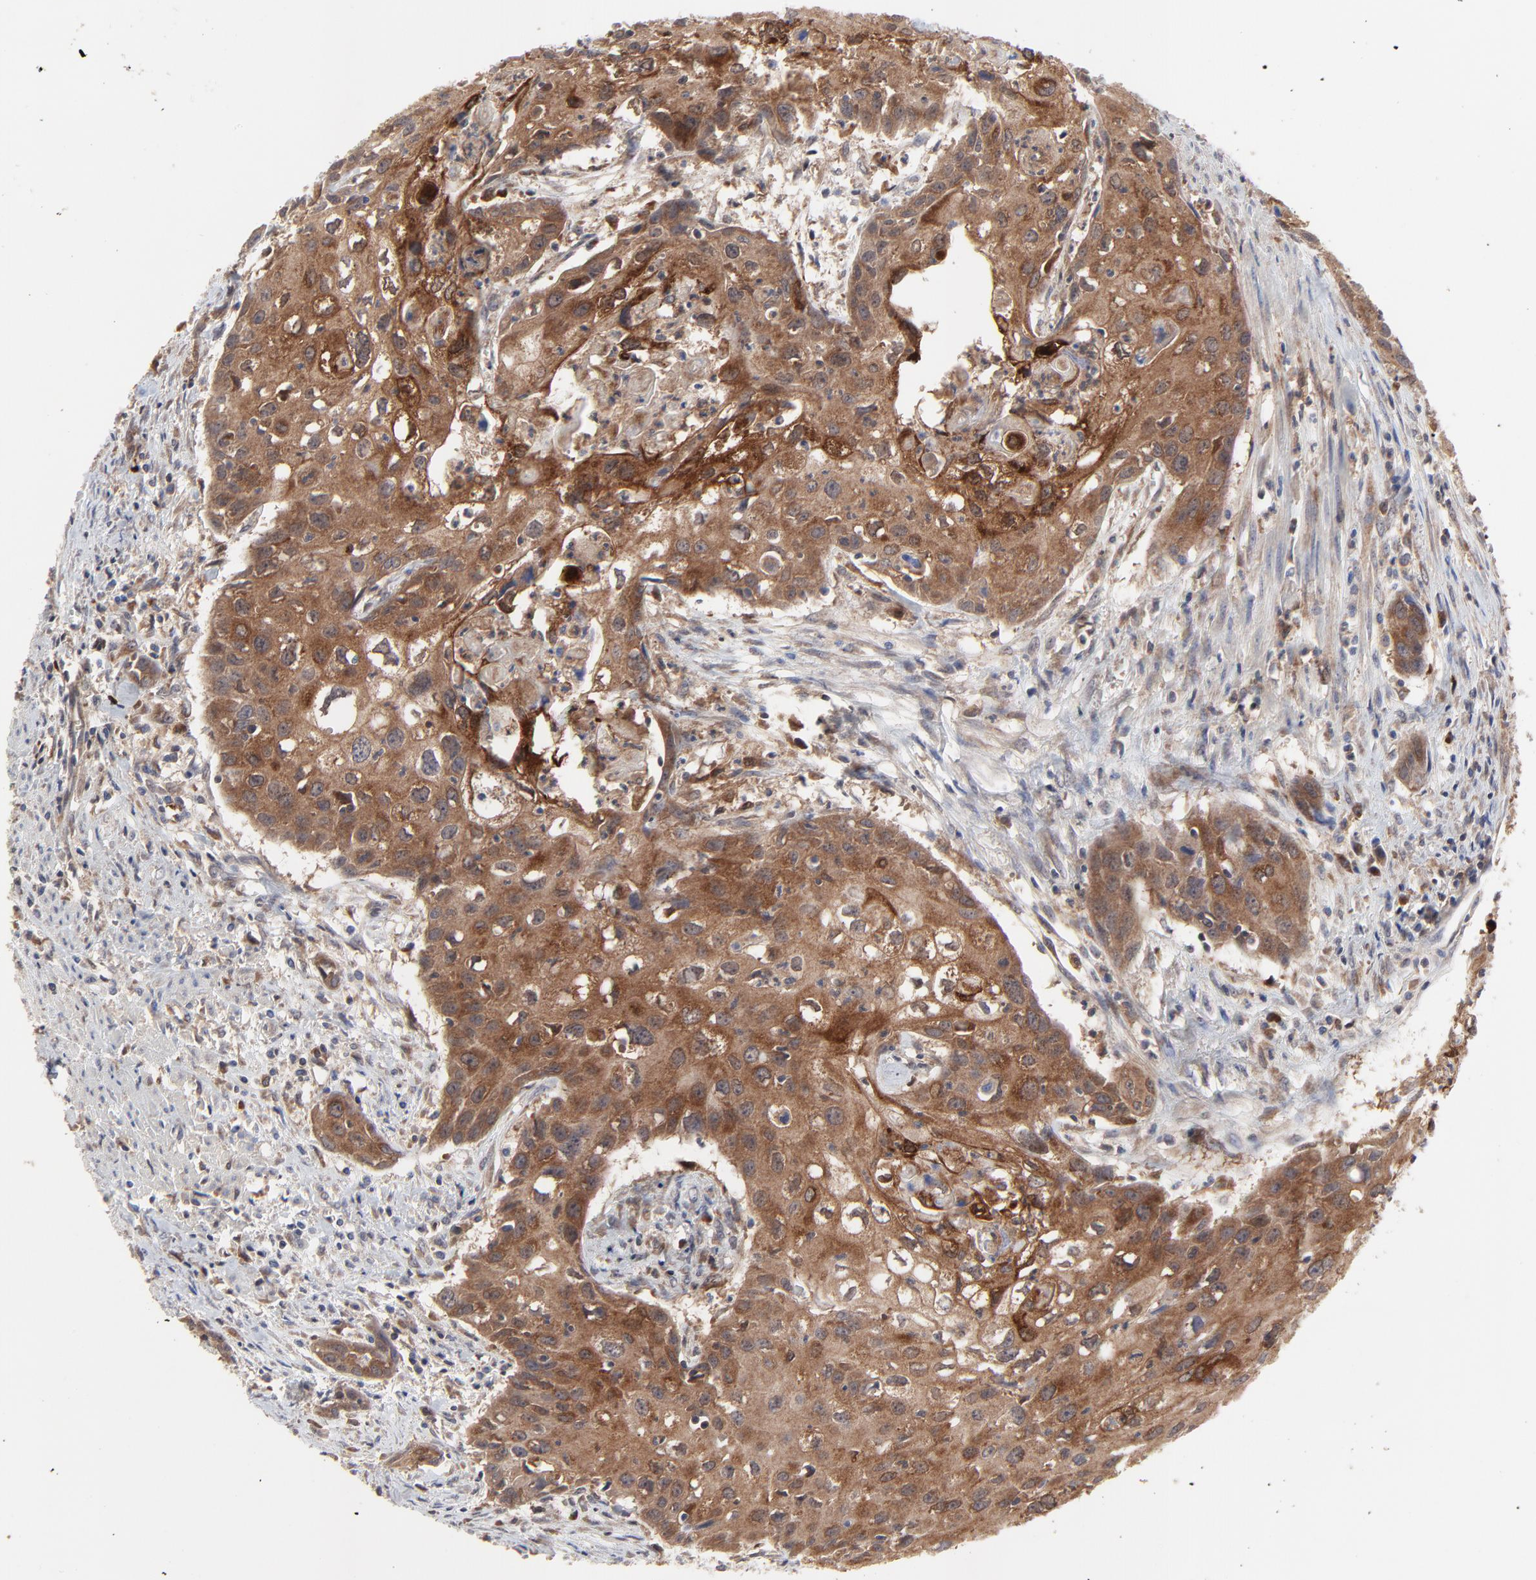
{"staining": {"intensity": "strong", "quantity": ">75%", "location": "cytoplasmic/membranous"}, "tissue": "urothelial cancer", "cell_type": "Tumor cells", "image_type": "cancer", "snomed": [{"axis": "morphology", "description": "Urothelial carcinoma, High grade"}, {"axis": "topography", "description": "Urinary bladder"}], "caption": "A brown stain shows strong cytoplasmic/membranous positivity of a protein in high-grade urothelial carcinoma tumor cells.", "gene": "RAB9A", "patient": {"sex": "male", "age": 54}}